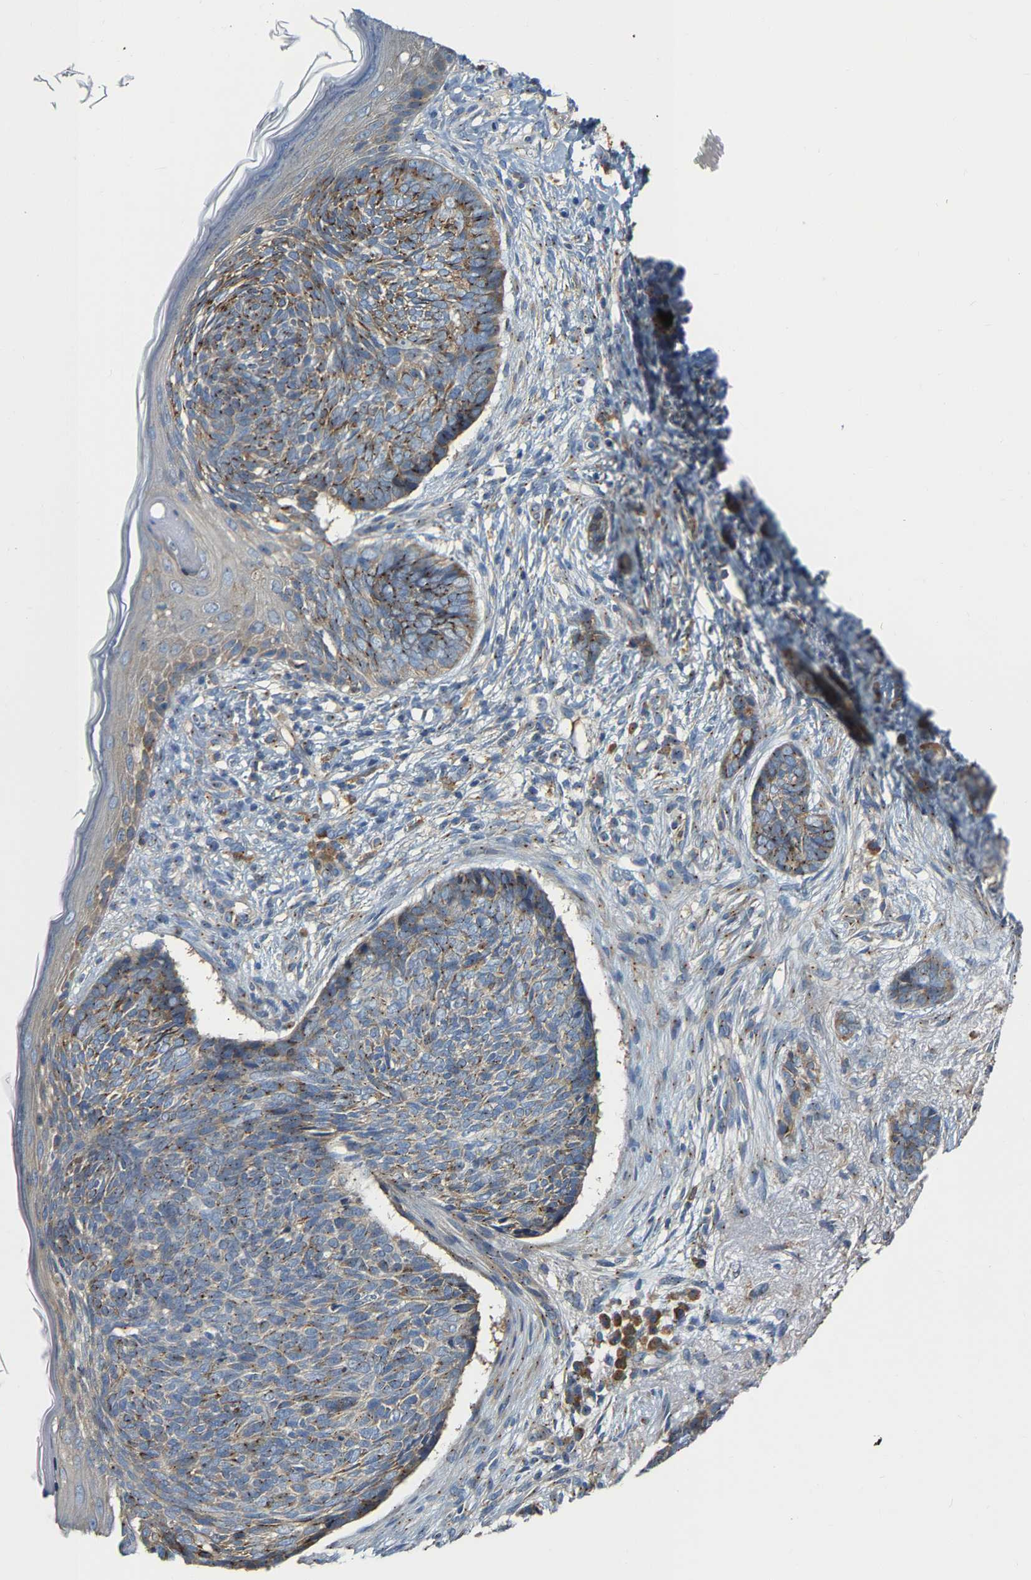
{"staining": {"intensity": "moderate", "quantity": "<25%", "location": "cytoplasmic/membranous"}, "tissue": "skin cancer", "cell_type": "Tumor cells", "image_type": "cancer", "snomed": [{"axis": "morphology", "description": "Basal cell carcinoma"}, {"axis": "topography", "description": "Skin"}], "caption": "This histopathology image reveals immunohistochemistry staining of basal cell carcinoma (skin), with low moderate cytoplasmic/membranous staining in about <25% of tumor cells.", "gene": "PCNT", "patient": {"sex": "female", "age": 84}}